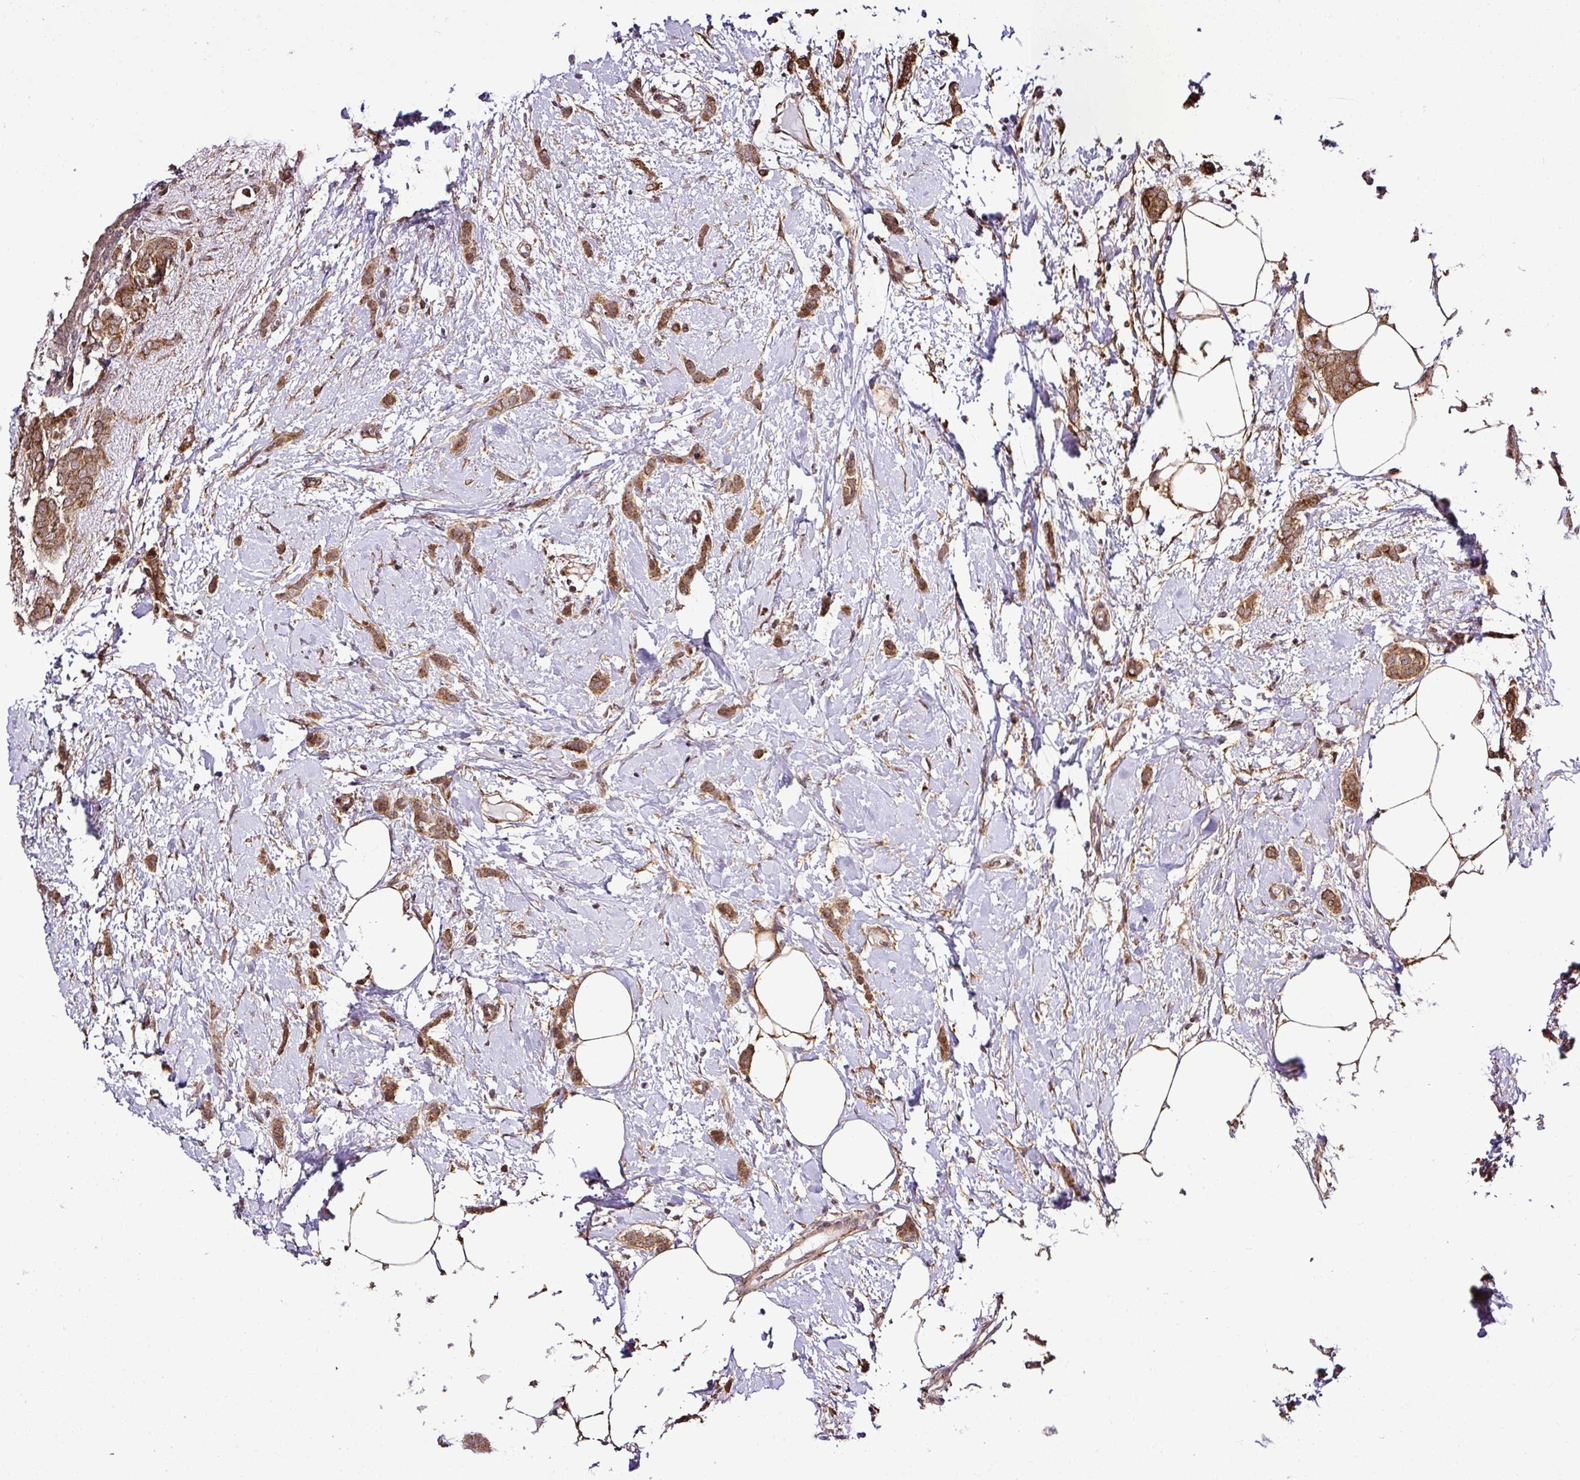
{"staining": {"intensity": "moderate", "quantity": ">75%", "location": "cytoplasmic/membranous"}, "tissue": "breast cancer", "cell_type": "Tumor cells", "image_type": "cancer", "snomed": [{"axis": "morphology", "description": "Duct carcinoma"}, {"axis": "topography", "description": "Breast"}], "caption": "Moderate cytoplasmic/membranous expression for a protein is appreciated in about >75% of tumor cells of infiltrating ductal carcinoma (breast) using IHC.", "gene": "FAM153A", "patient": {"sex": "female", "age": 72}}